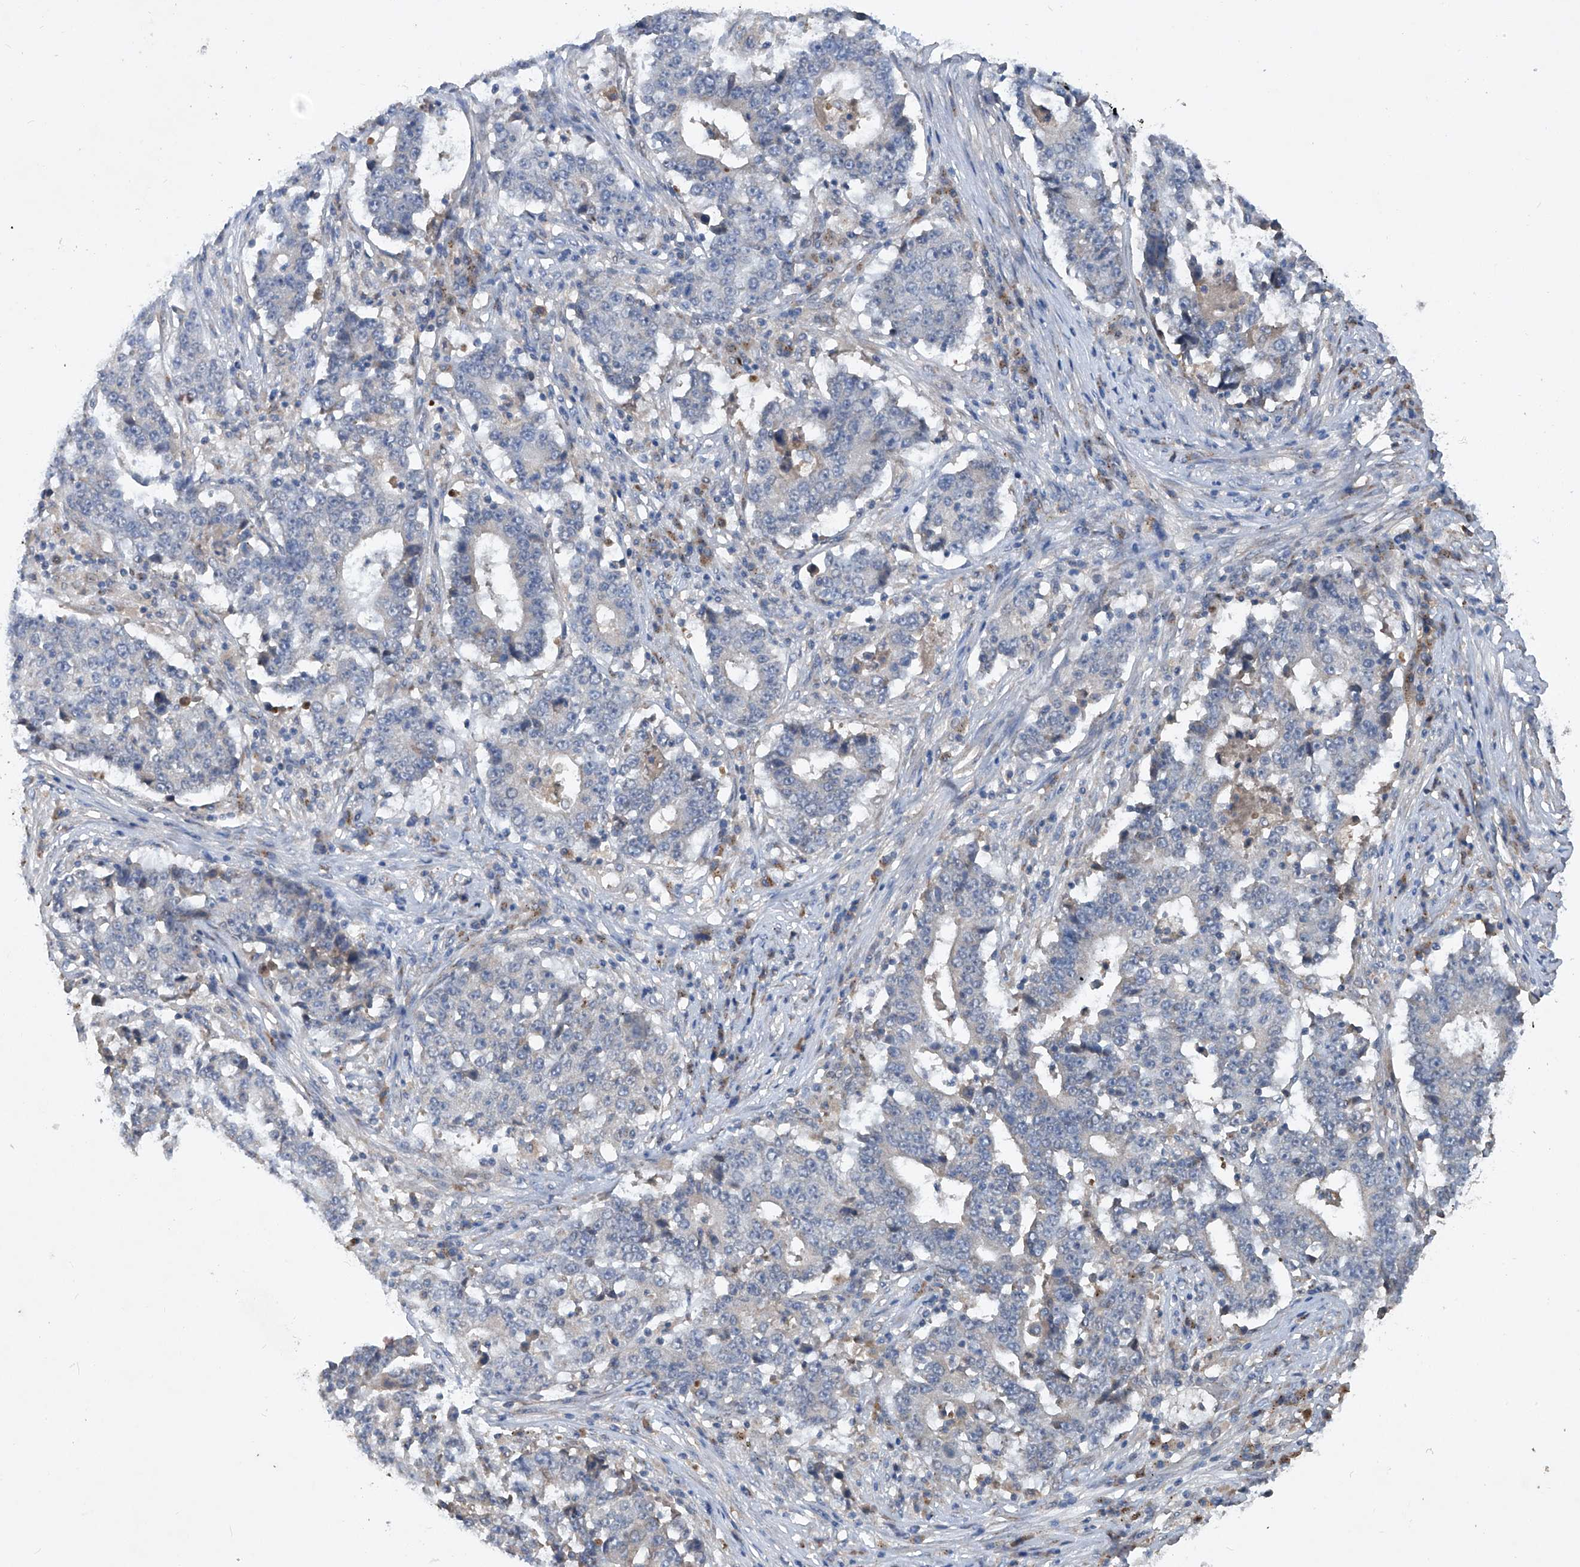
{"staining": {"intensity": "negative", "quantity": "none", "location": "none"}, "tissue": "stomach cancer", "cell_type": "Tumor cells", "image_type": "cancer", "snomed": [{"axis": "morphology", "description": "Adenocarcinoma, NOS"}, {"axis": "topography", "description": "Stomach"}], "caption": "Tumor cells show no significant protein positivity in stomach cancer.", "gene": "PCSK5", "patient": {"sex": "male", "age": 59}}